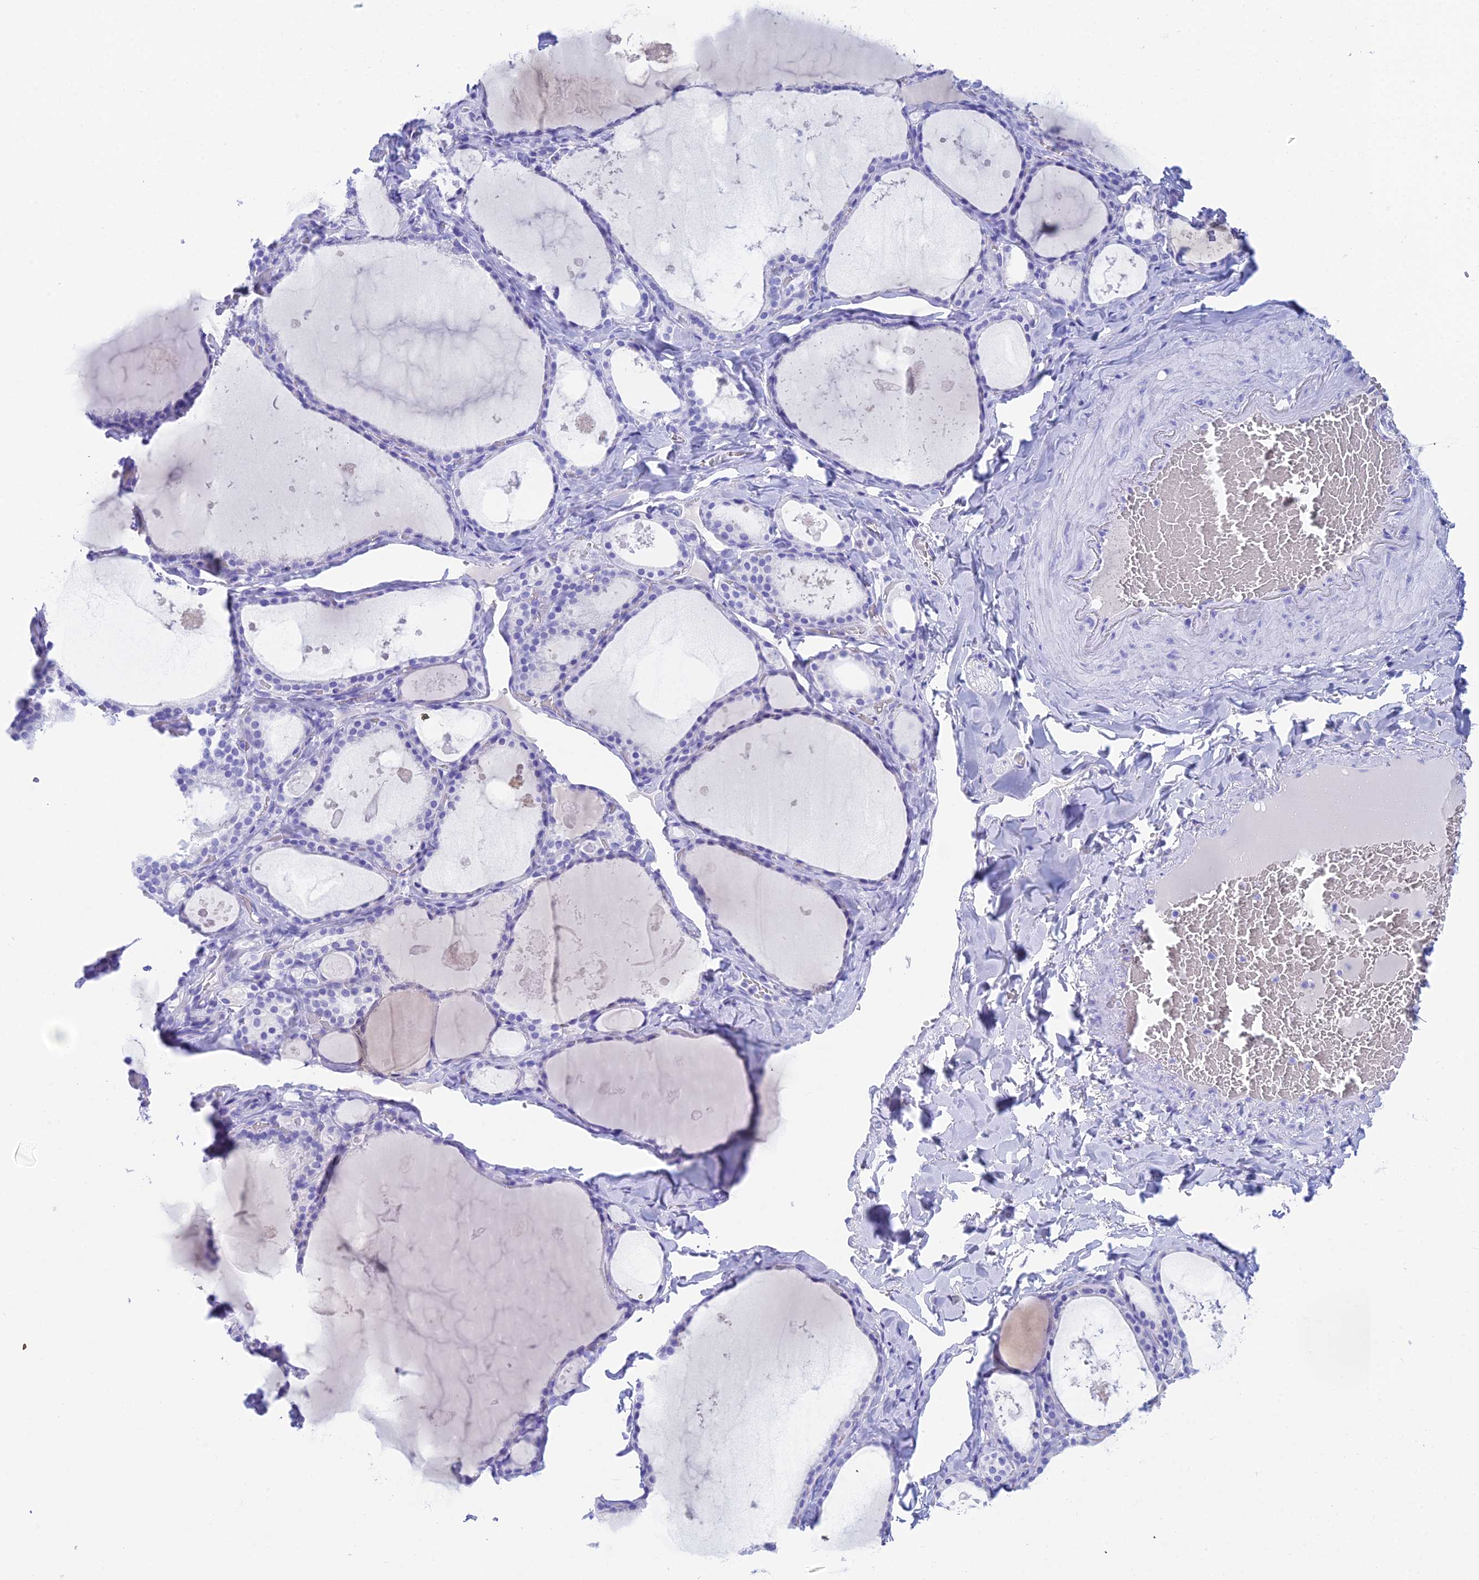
{"staining": {"intensity": "negative", "quantity": "none", "location": "none"}, "tissue": "thyroid gland", "cell_type": "Glandular cells", "image_type": "normal", "snomed": [{"axis": "morphology", "description": "Normal tissue, NOS"}, {"axis": "topography", "description": "Thyroid gland"}], "caption": "Immunohistochemistry micrograph of normal thyroid gland: human thyroid gland stained with DAB (3,3'-diaminobenzidine) demonstrates no significant protein positivity in glandular cells.", "gene": "REG1A", "patient": {"sex": "male", "age": 56}}